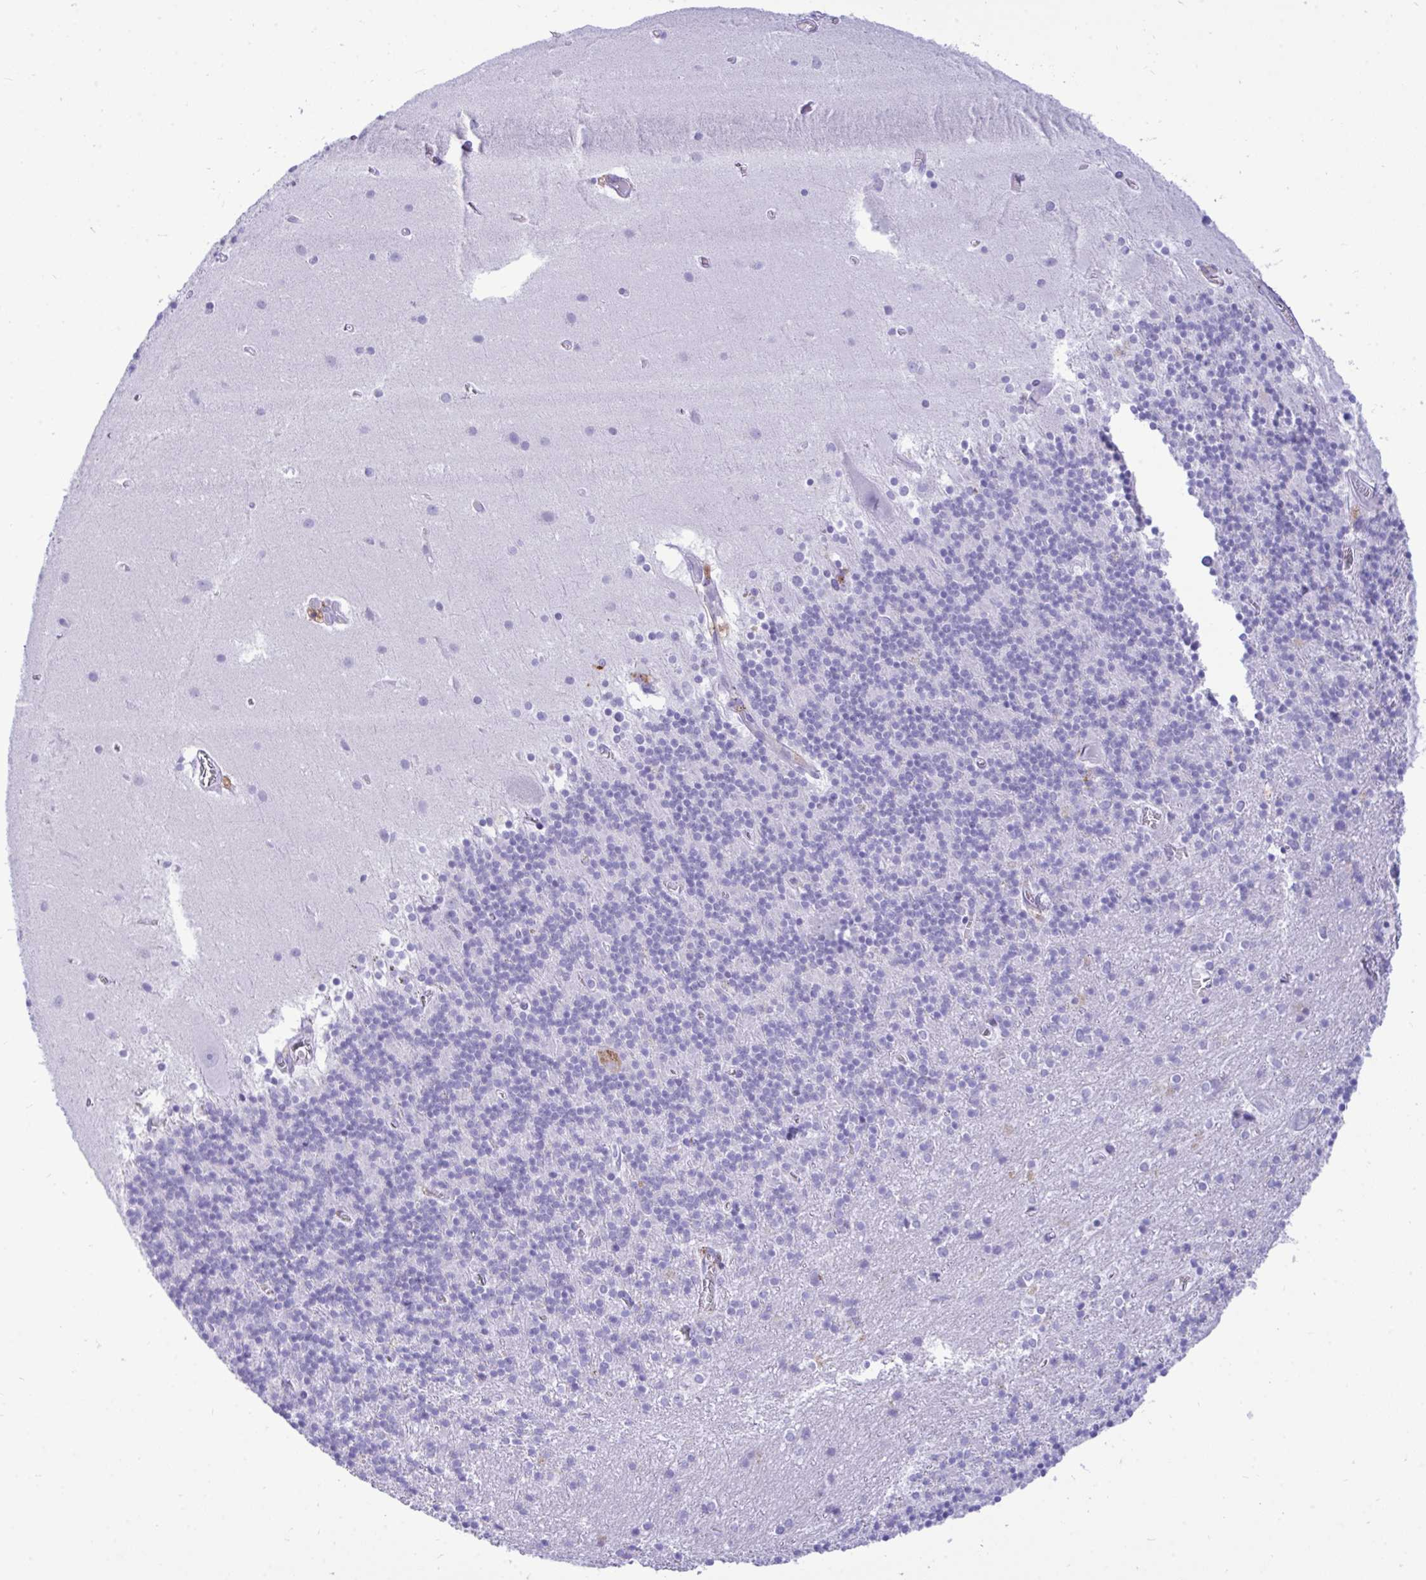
{"staining": {"intensity": "negative", "quantity": "none", "location": "none"}, "tissue": "cerebellum", "cell_type": "Cells in granular layer", "image_type": "normal", "snomed": [{"axis": "morphology", "description": "Normal tissue, NOS"}, {"axis": "topography", "description": "Cerebellum"}], "caption": "Cerebellum stained for a protein using immunohistochemistry (IHC) shows no positivity cells in granular layer.", "gene": "CPVL", "patient": {"sex": "male", "age": 70}}